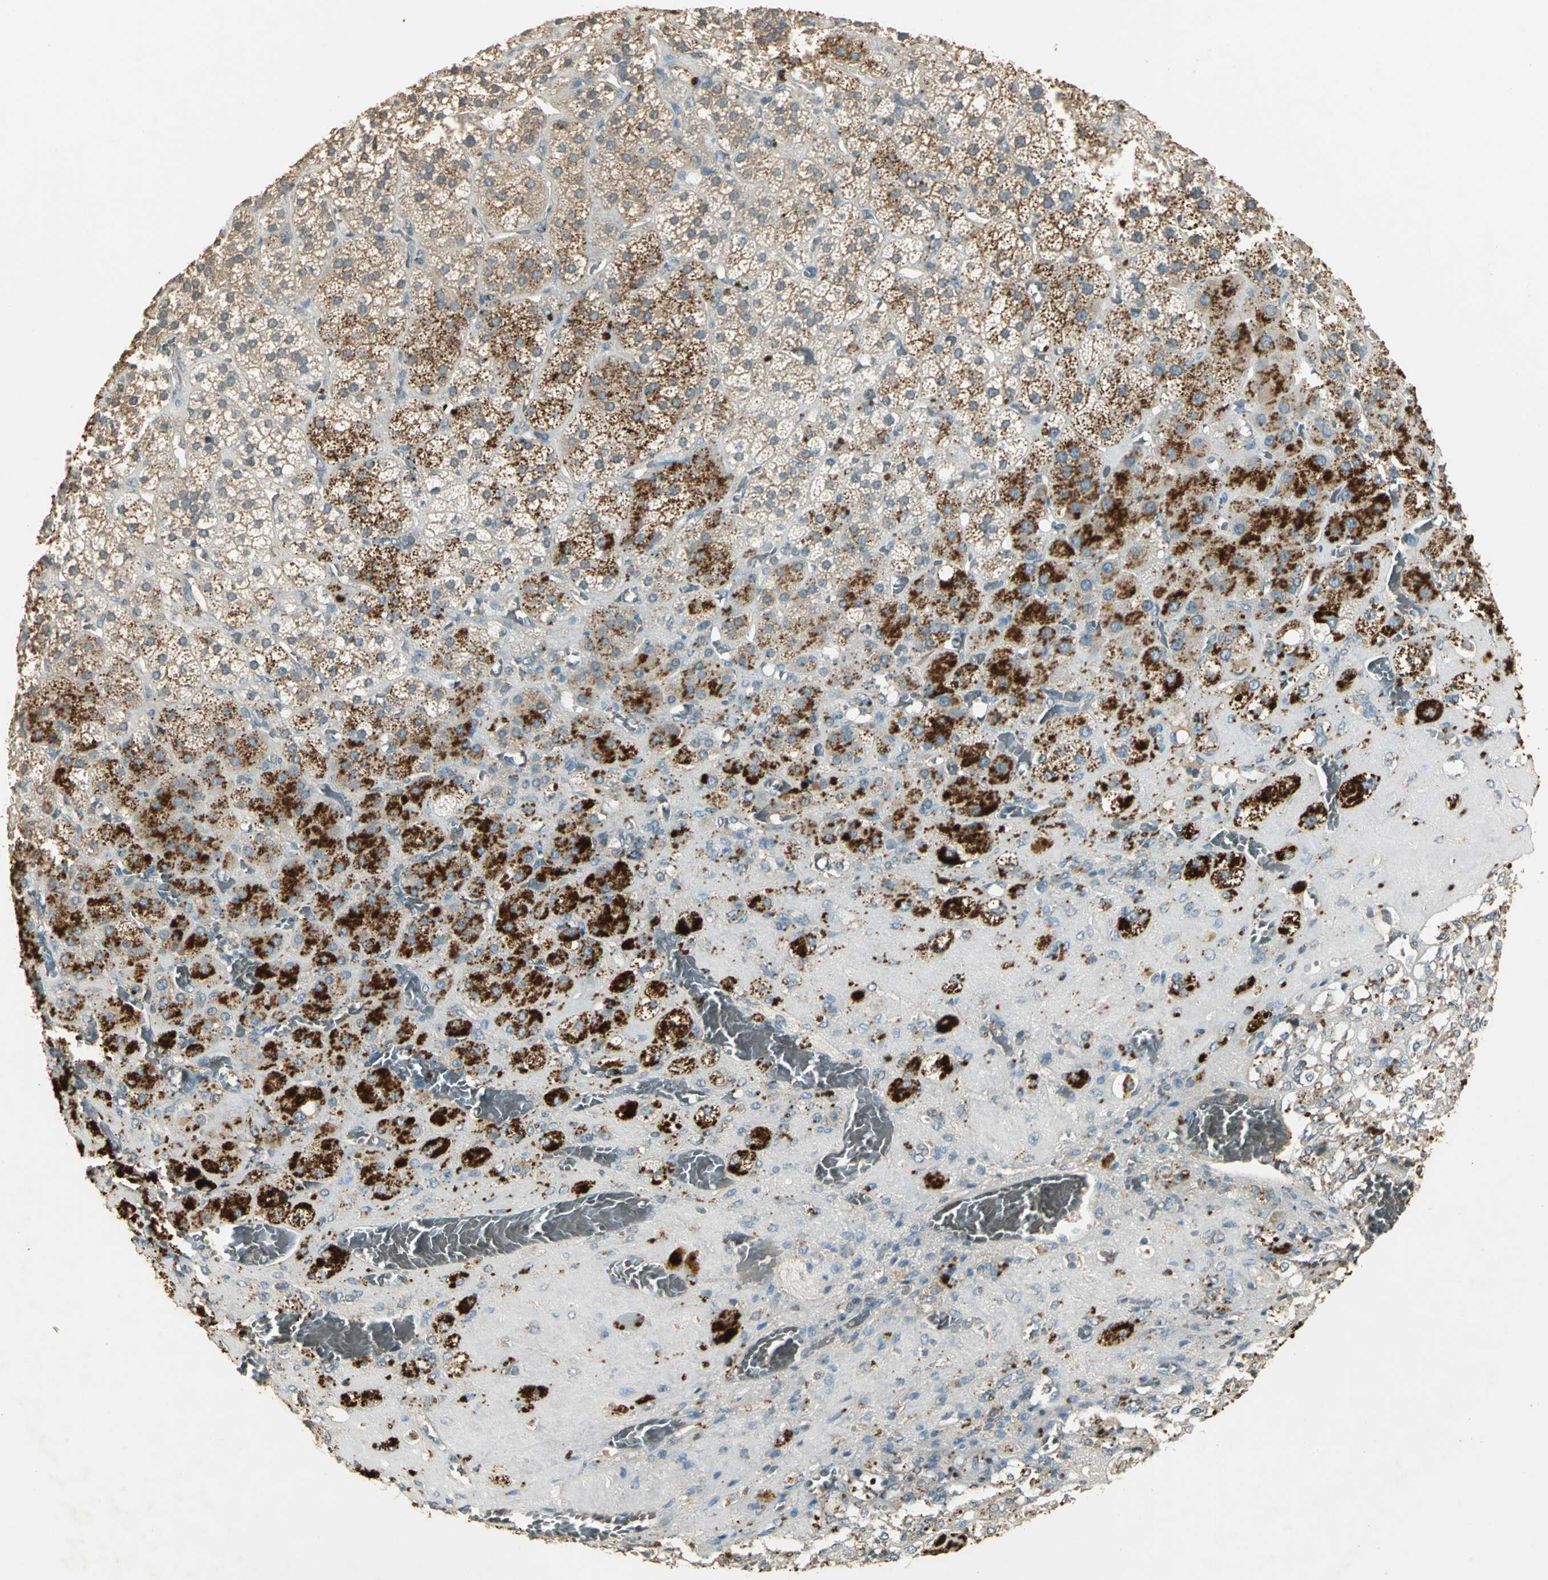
{"staining": {"intensity": "strong", "quantity": "25%-75%", "location": "cytoplasmic/membranous"}, "tissue": "adrenal gland", "cell_type": "Glandular cells", "image_type": "normal", "snomed": [{"axis": "morphology", "description": "Normal tissue, NOS"}, {"axis": "topography", "description": "Adrenal gland"}], "caption": "Unremarkable adrenal gland demonstrates strong cytoplasmic/membranous staining in about 25%-75% of glandular cells.", "gene": "KEAP1", "patient": {"sex": "female", "age": 71}}